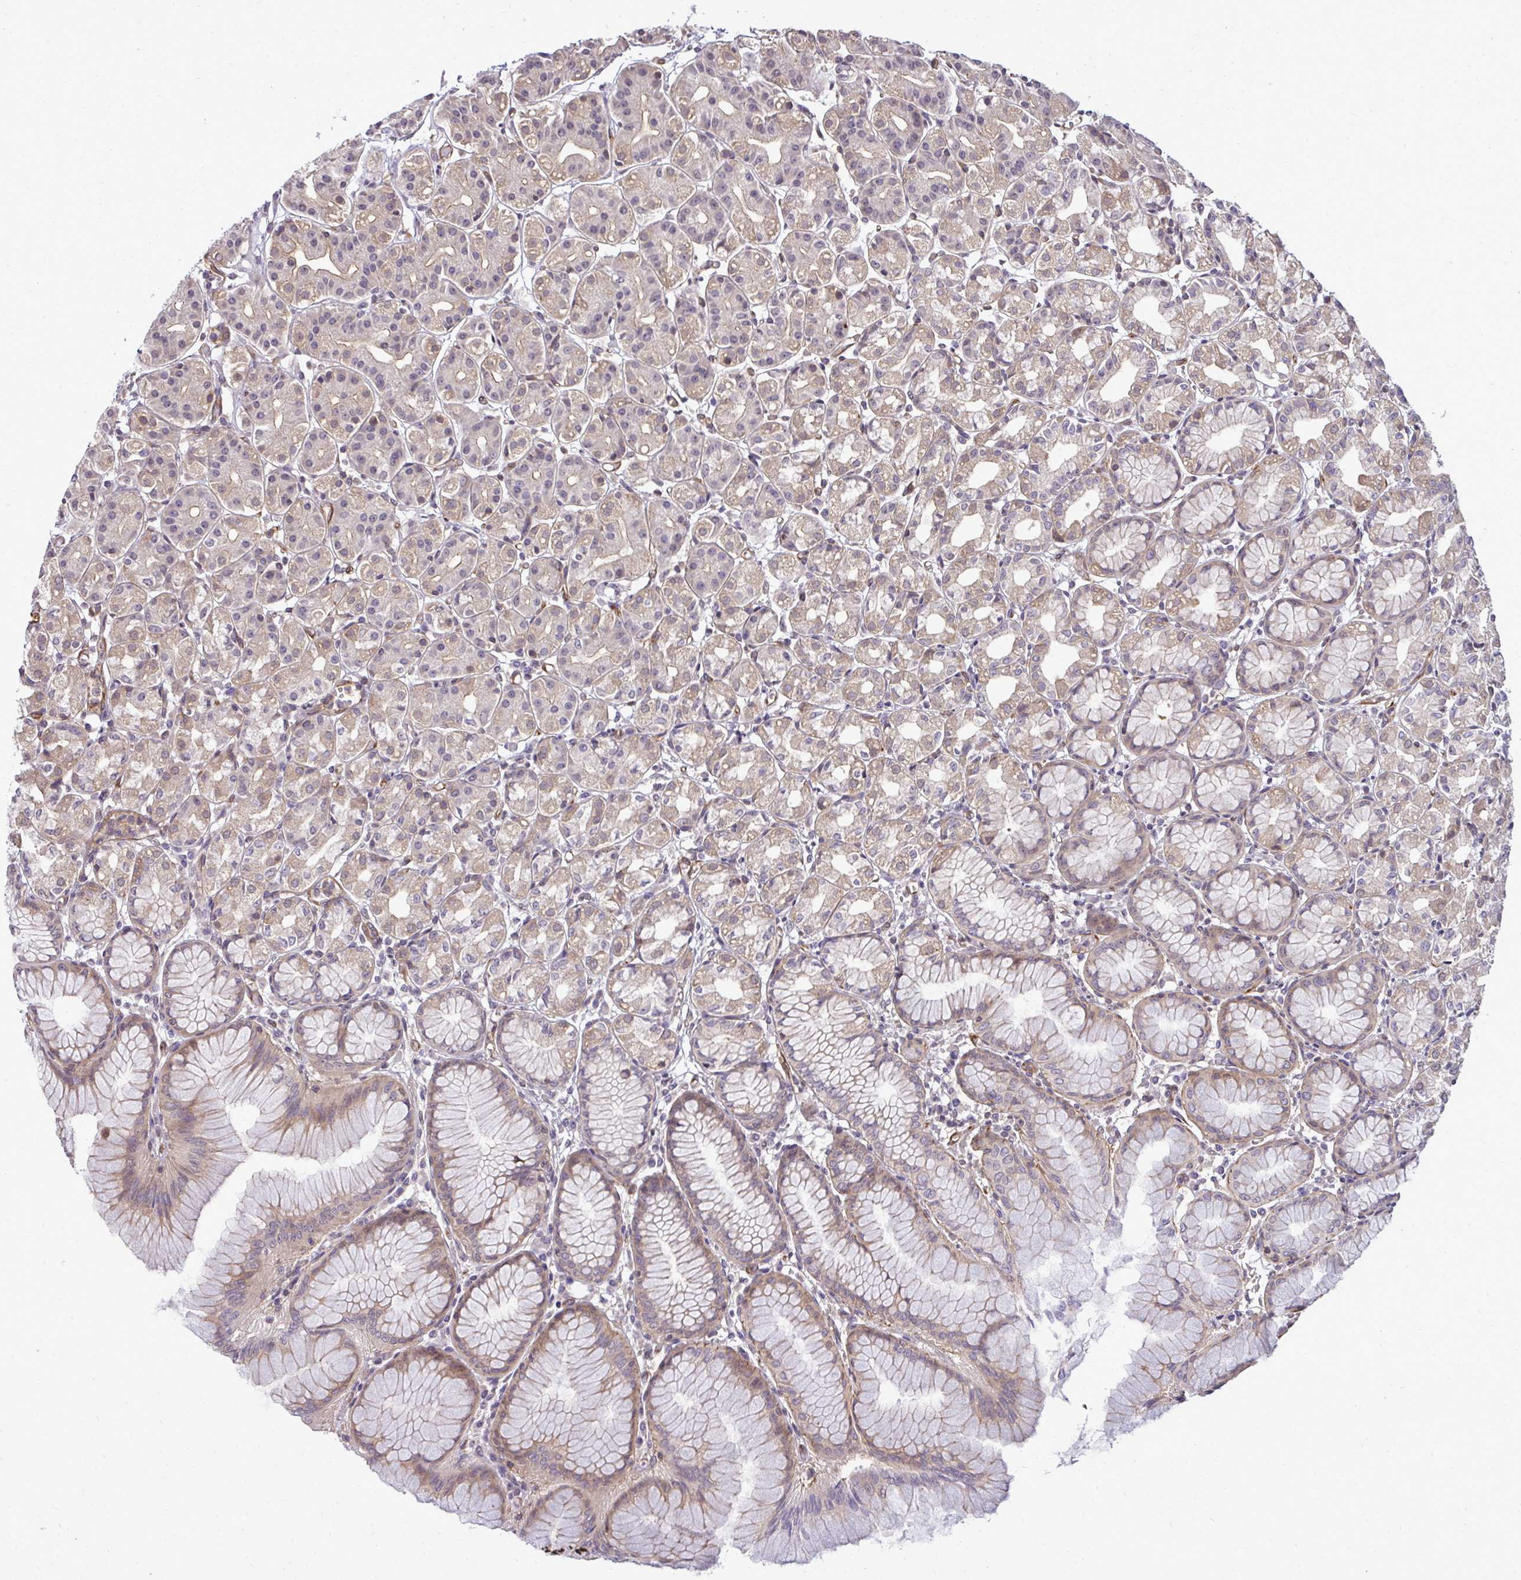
{"staining": {"intensity": "weak", "quantity": "25%-75%", "location": "cytoplasmic/membranous"}, "tissue": "stomach", "cell_type": "Glandular cells", "image_type": "normal", "snomed": [{"axis": "morphology", "description": "Normal tissue, NOS"}, {"axis": "topography", "description": "Stomach"}], "caption": "Protein analysis of normal stomach displays weak cytoplasmic/membranous positivity in about 25%-75% of glandular cells.", "gene": "FUT10", "patient": {"sex": "female", "age": 57}}